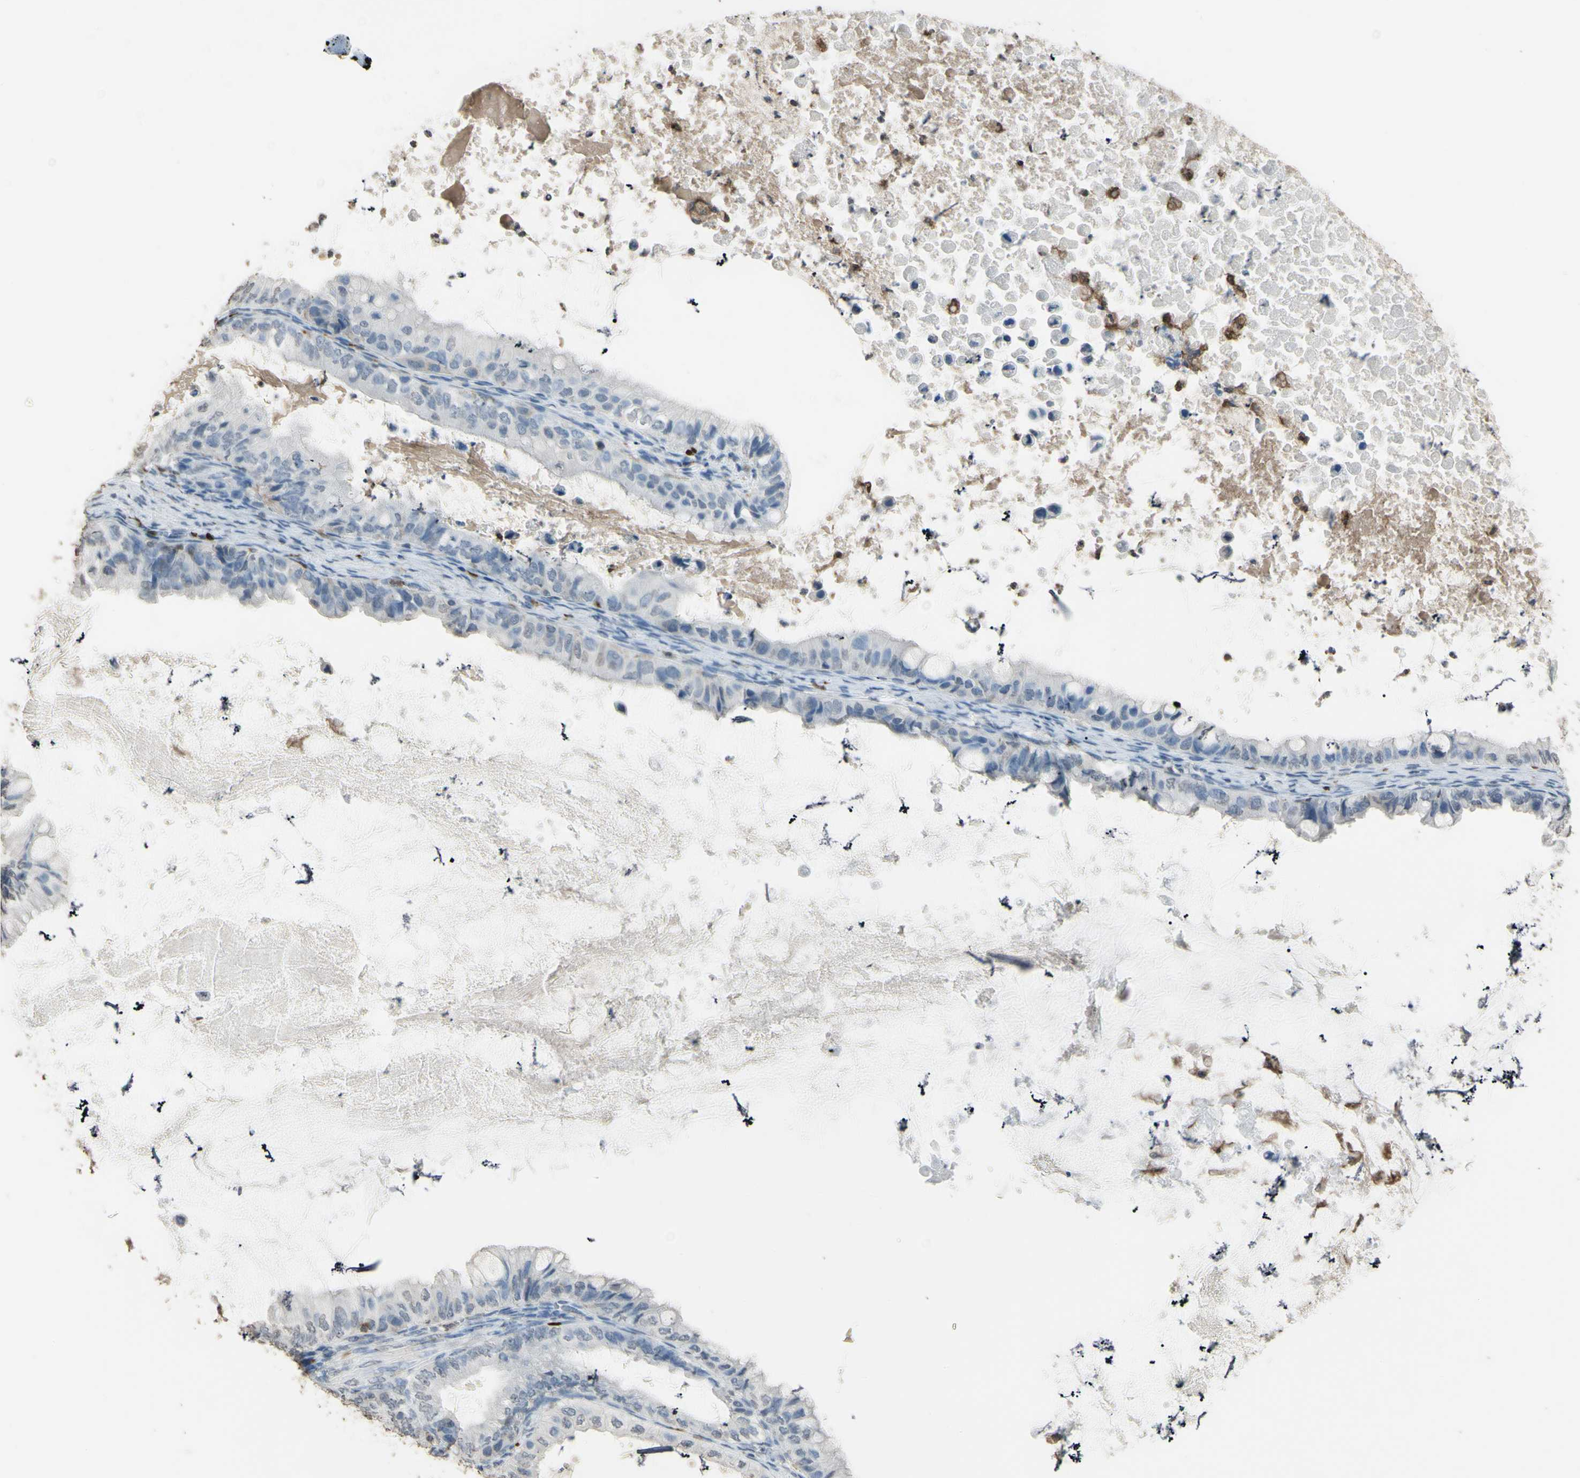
{"staining": {"intensity": "negative", "quantity": "none", "location": "none"}, "tissue": "ovarian cancer", "cell_type": "Tumor cells", "image_type": "cancer", "snomed": [{"axis": "morphology", "description": "Cystadenocarcinoma, mucinous, NOS"}, {"axis": "topography", "description": "Ovary"}], "caption": "Micrograph shows no protein positivity in tumor cells of mucinous cystadenocarcinoma (ovarian) tissue. Nuclei are stained in blue.", "gene": "PSTPIP1", "patient": {"sex": "female", "age": 80}}